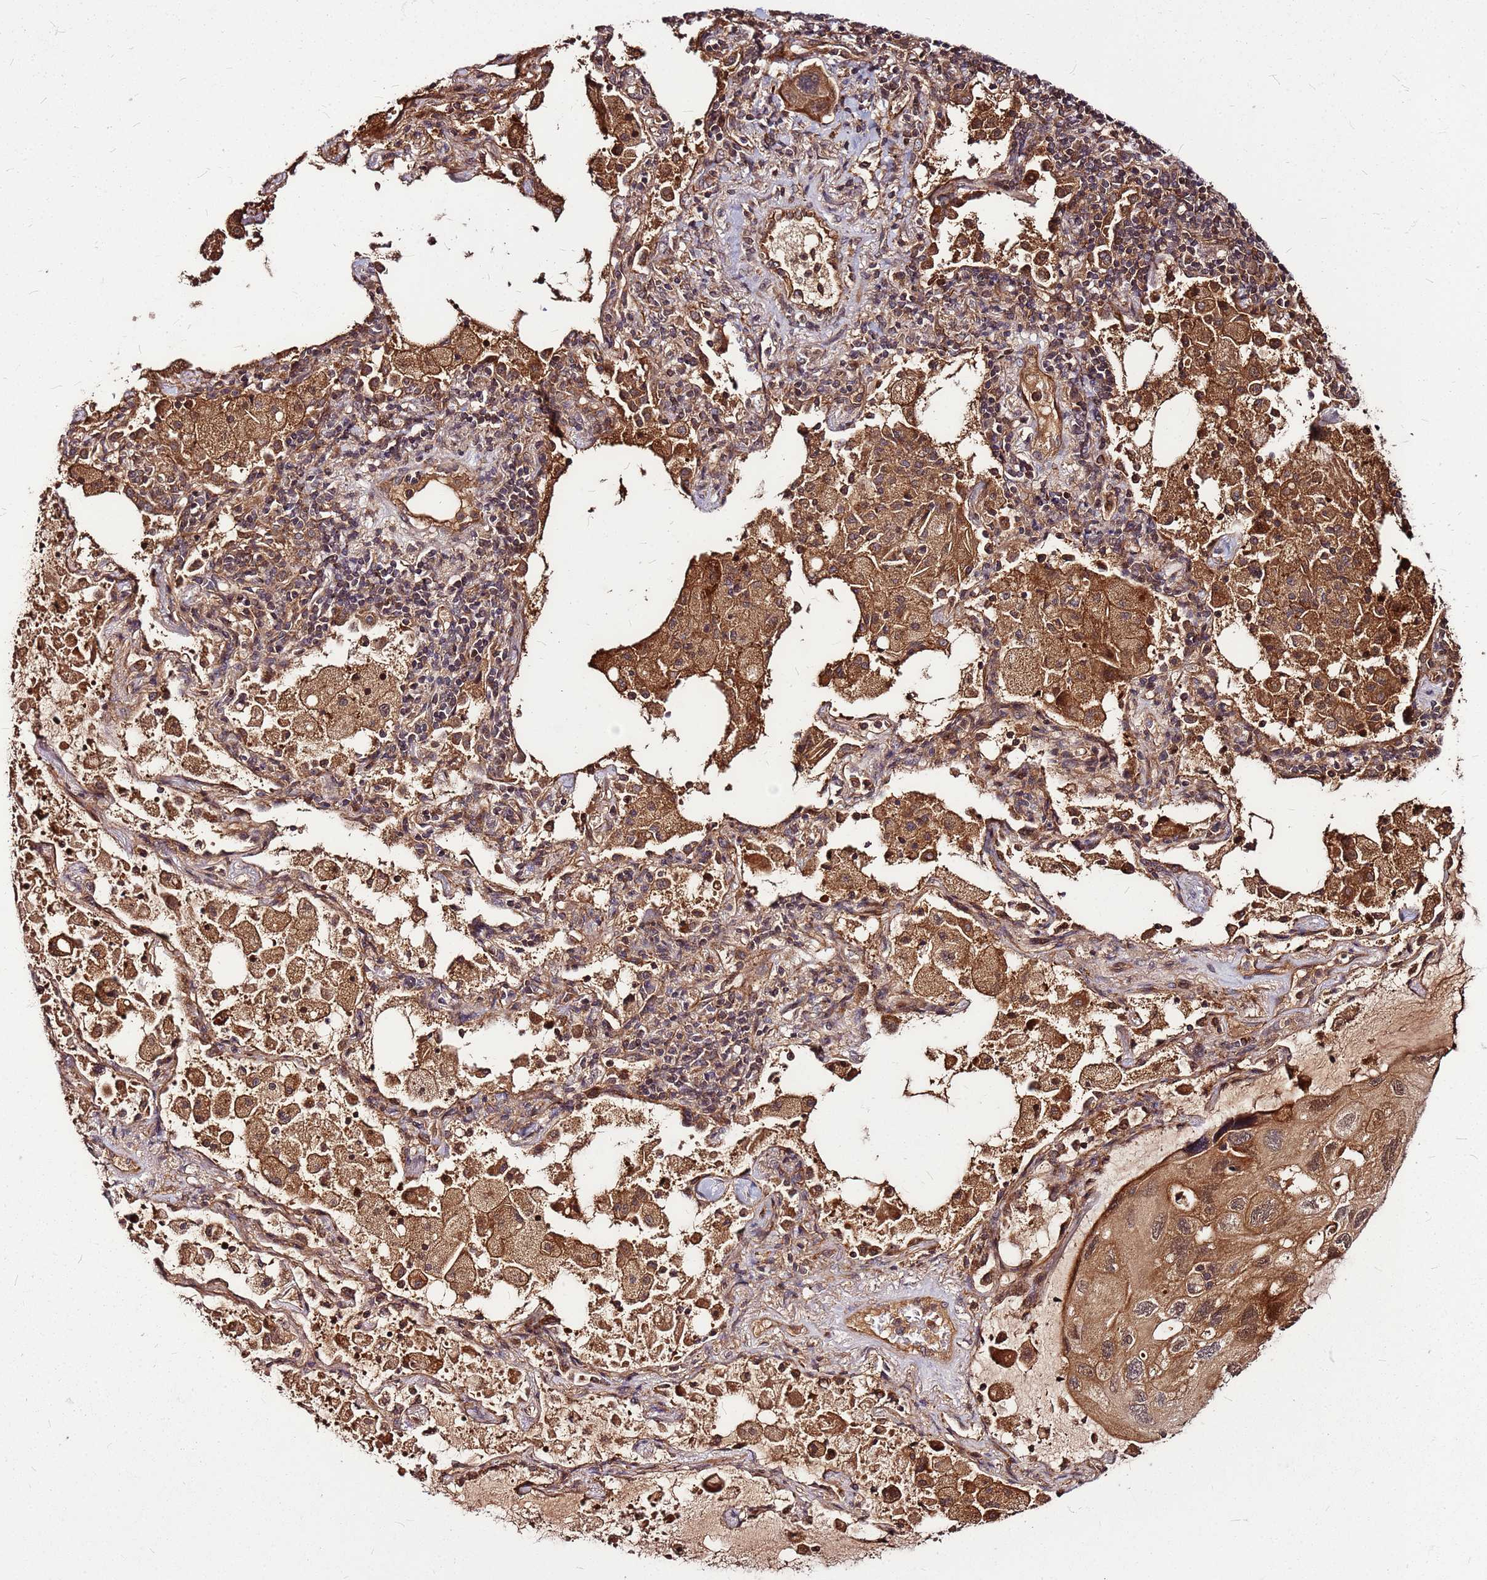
{"staining": {"intensity": "moderate", "quantity": ">75%", "location": "cytoplasmic/membranous"}, "tissue": "lung cancer", "cell_type": "Tumor cells", "image_type": "cancer", "snomed": [{"axis": "morphology", "description": "Squamous cell carcinoma, NOS"}, {"axis": "topography", "description": "Lung"}], "caption": "Lung squamous cell carcinoma stained with immunohistochemistry (IHC) reveals moderate cytoplasmic/membranous staining in about >75% of tumor cells.", "gene": "LYPLAL1", "patient": {"sex": "female", "age": 73}}